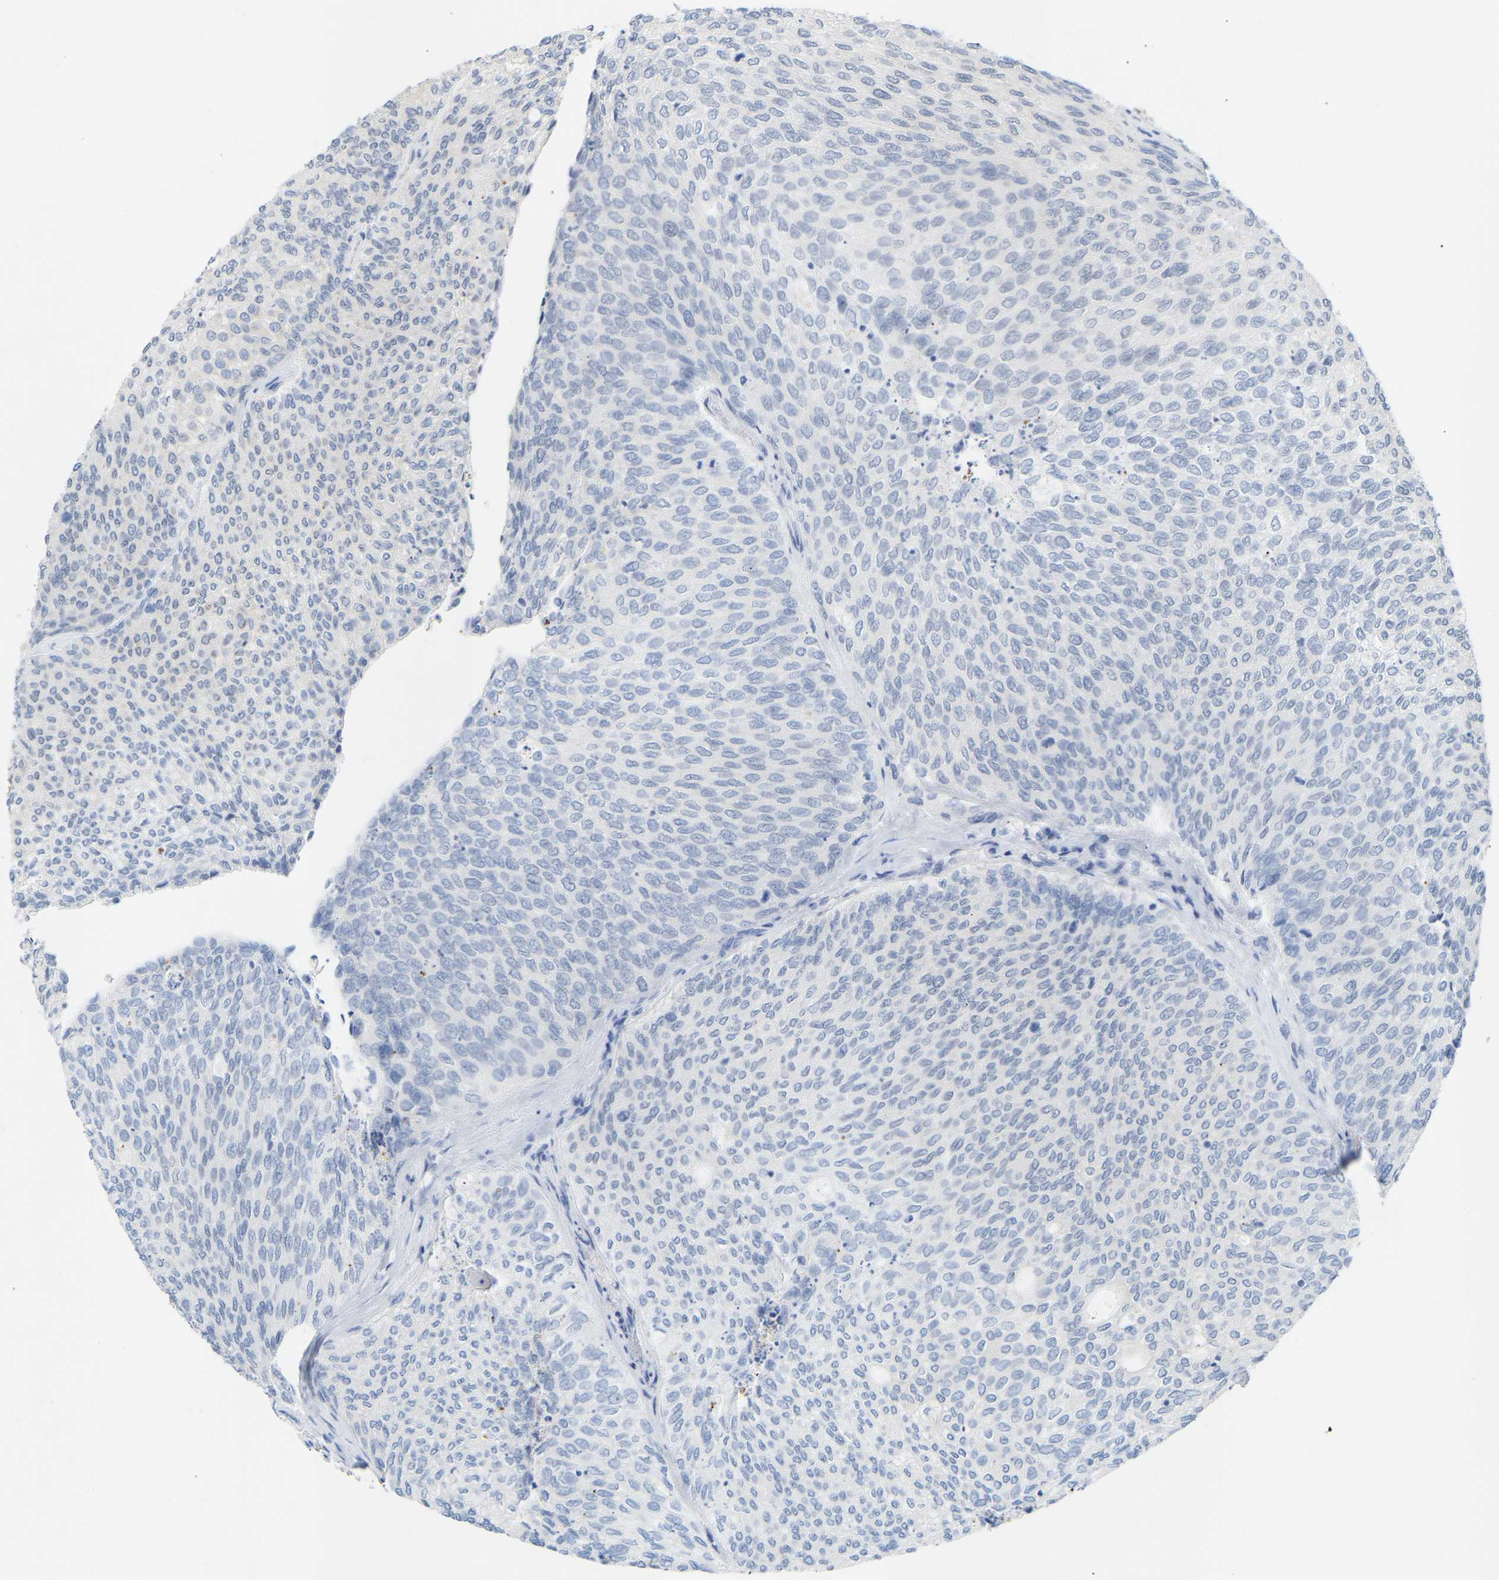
{"staining": {"intensity": "negative", "quantity": "none", "location": "none"}, "tissue": "urothelial cancer", "cell_type": "Tumor cells", "image_type": "cancer", "snomed": [{"axis": "morphology", "description": "Urothelial carcinoma, Low grade"}, {"axis": "topography", "description": "Urinary bladder"}], "caption": "IHC of urothelial cancer demonstrates no expression in tumor cells.", "gene": "PEX1", "patient": {"sex": "female", "age": 79}}